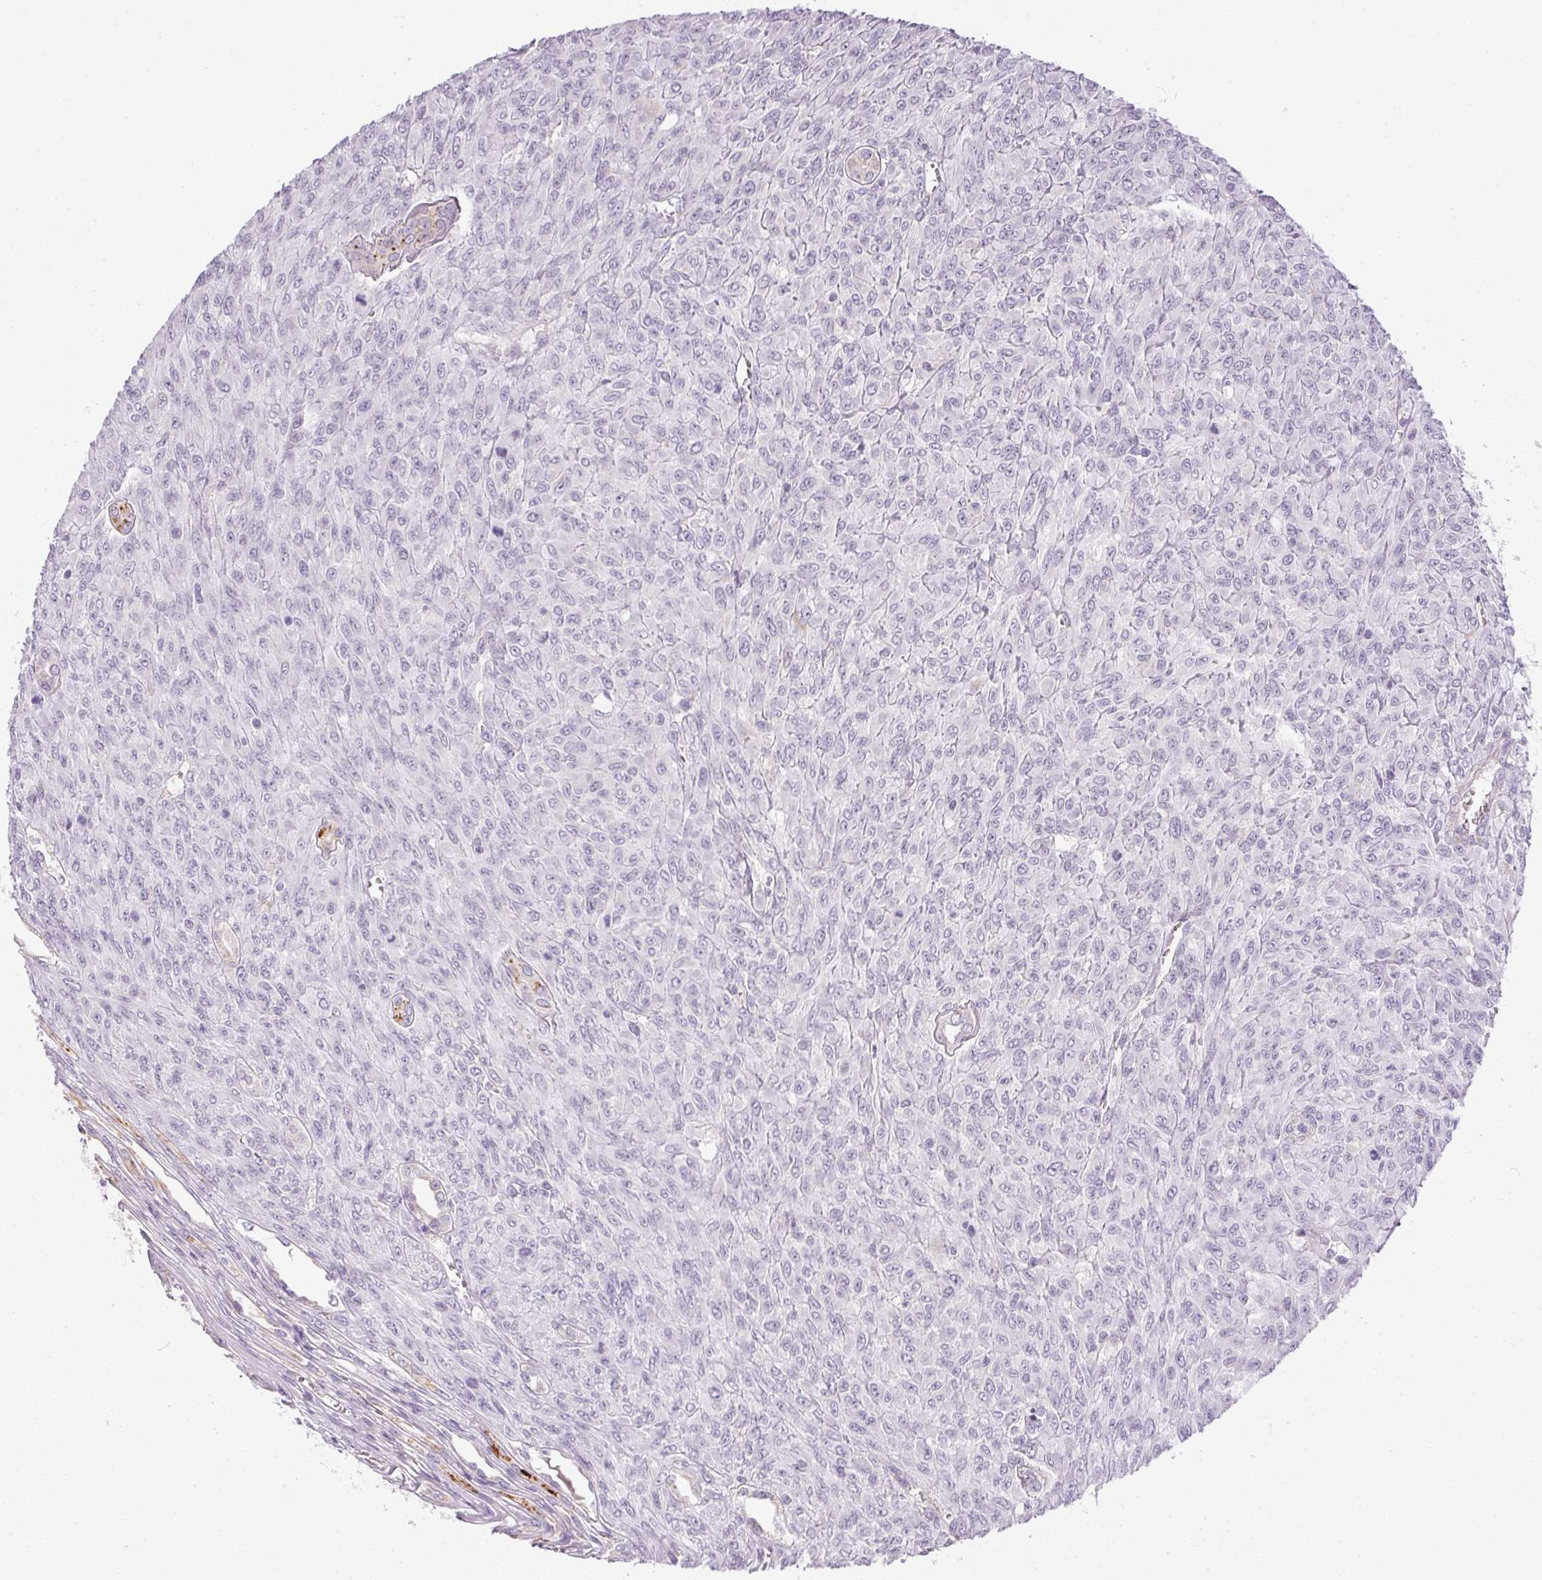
{"staining": {"intensity": "negative", "quantity": "none", "location": "none"}, "tissue": "renal cancer", "cell_type": "Tumor cells", "image_type": "cancer", "snomed": [{"axis": "morphology", "description": "Adenocarcinoma, NOS"}, {"axis": "topography", "description": "Kidney"}], "caption": "Immunohistochemical staining of renal cancer (adenocarcinoma) exhibits no significant expression in tumor cells. Brightfield microscopy of IHC stained with DAB (brown) and hematoxylin (blue), captured at high magnification.", "gene": "SMYD1", "patient": {"sex": "male", "age": 58}}